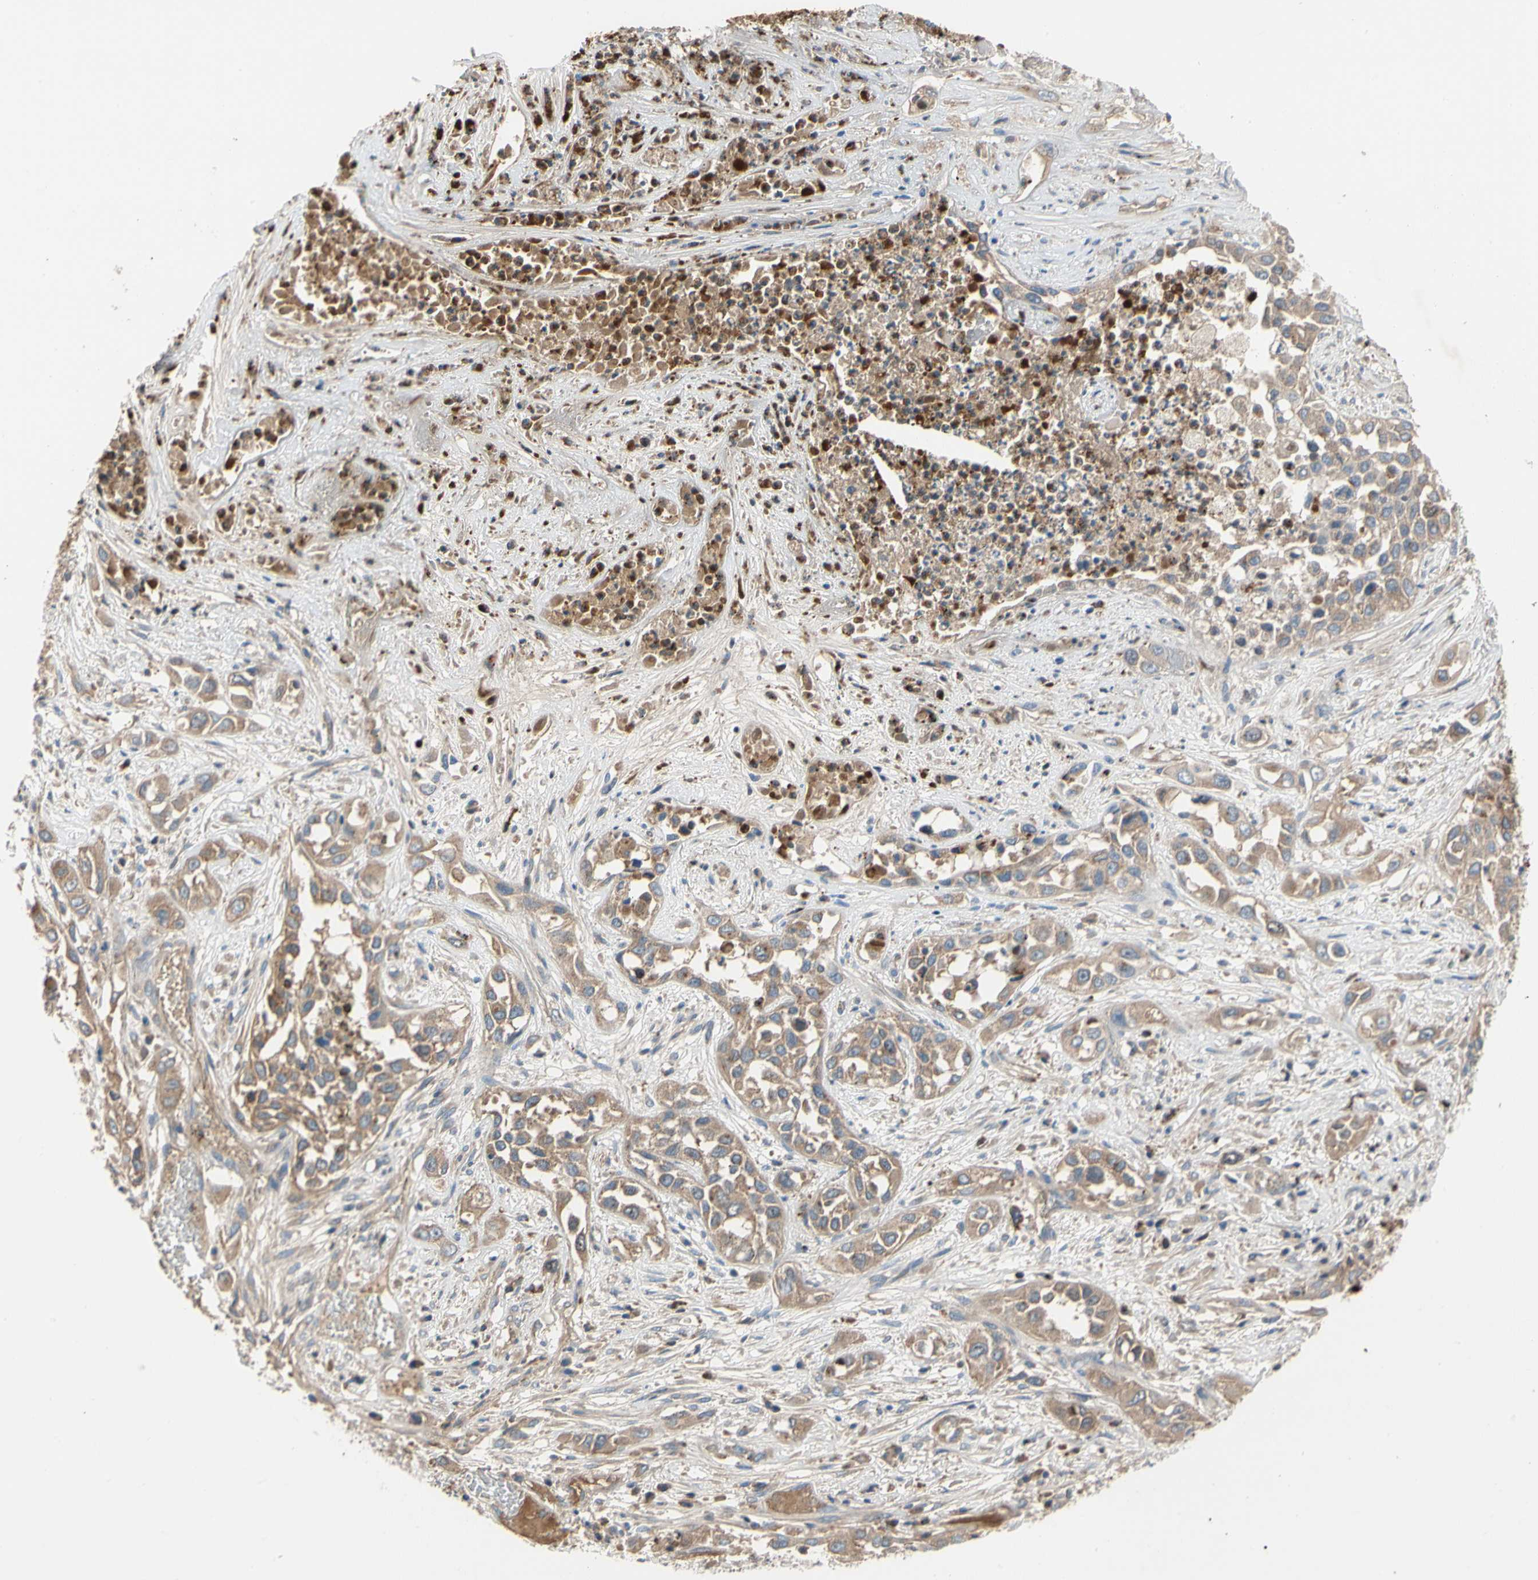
{"staining": {"intensity": "moderate", "quantity": ">75%", "location": "cytoplasmic/membranous"}, "tissue": "lung cancer", "cell_type": "Tumor cells", "image_type": "cancer", "snomed": [{"axis": "morphology", "description": "Squamous cell carcinoma, NOS"}, {"axis": "topography", "description": "Lung"}], "caption": "Moderate cytoplasmic/membranous positivity is seen in about >75% of tumor cells in squamous cell carcinoma (lung).", "gene": "HJURP", "patient": {"sex": "male", "age": 71}}